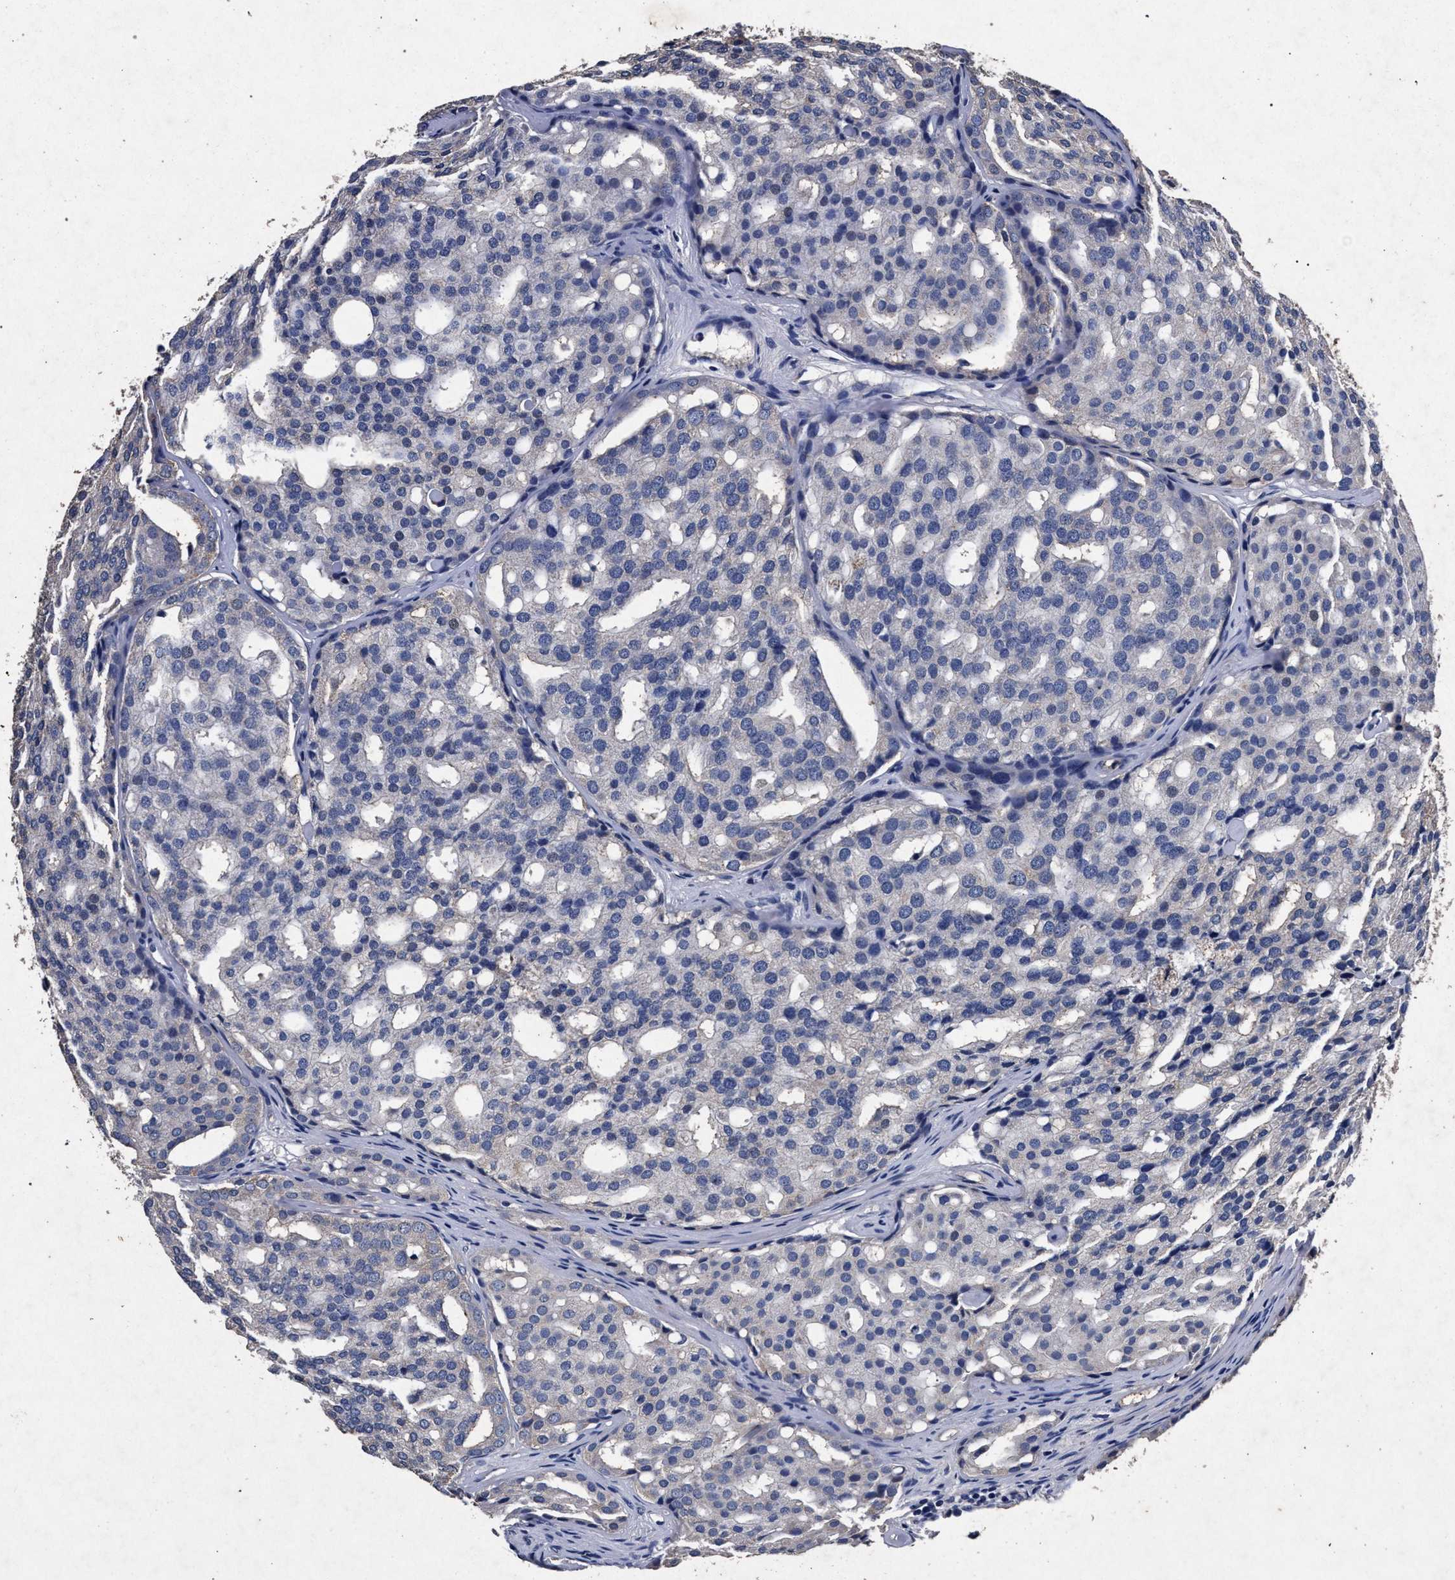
{"staining": {"intensity": "negative", "quantity": "none", "location": "none"}, "tissue": "prostate cancer", "cell_type": "Tumor cells", "image_type": "cancer", "snomed": [{"axis": "morphology", "description": "Adenocarcinoma, High grade"}, {"axis": "topography", "description": "Prostate"}], "caption": "Immunohistochemistry of human high-grade adenocarcinoma (prostate) shows no expression in tumor cells. The staining is performed using DAB brown chromogen with nuclei counter-stained in using hematoxylin.", "gene": "ATP1A2", "patient": {"sex": "male", "age": 64}}